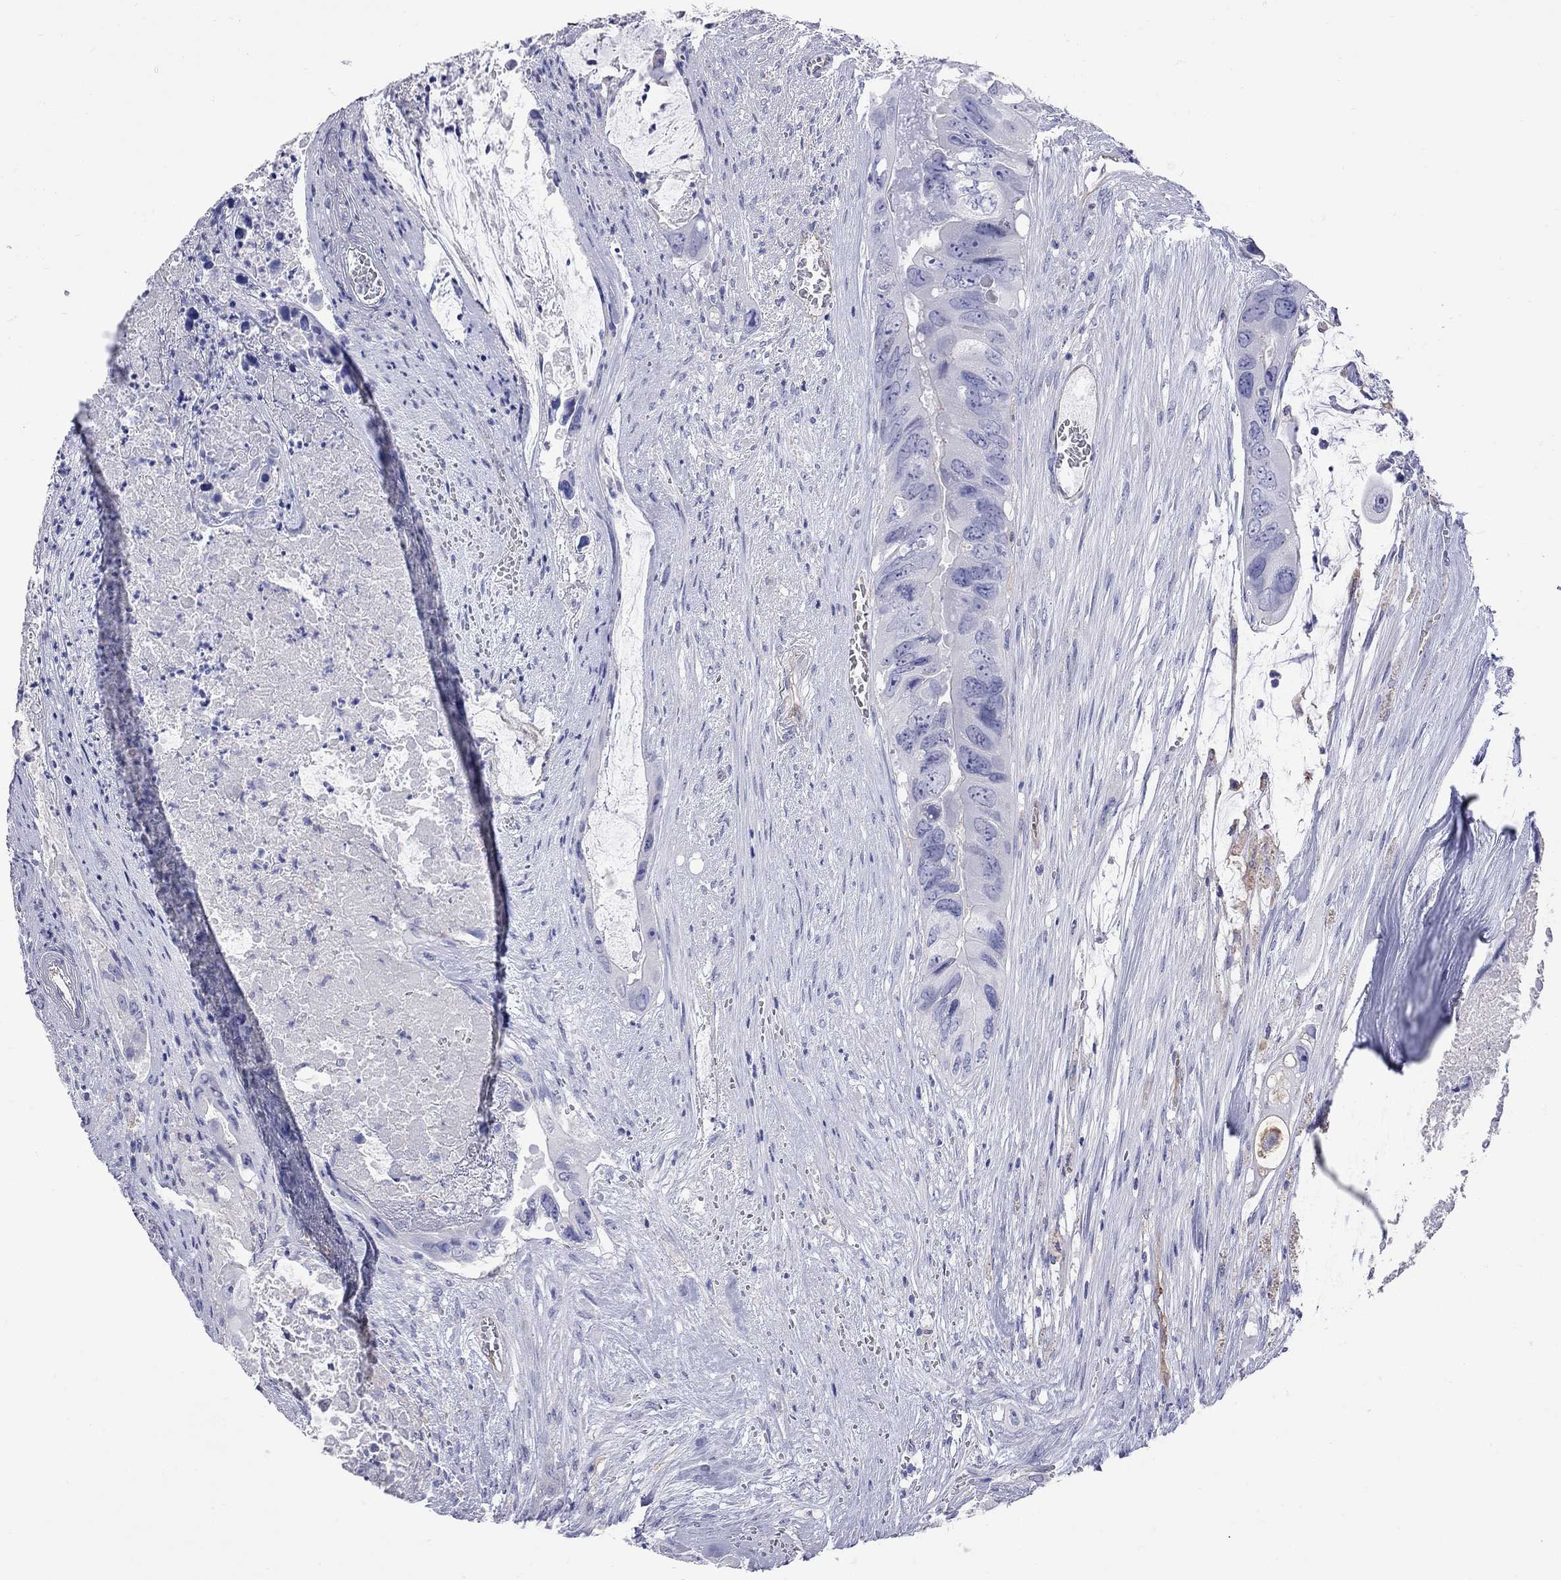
{"staining": {"intensity": "negative", "quantity": "none", "location": "none"}, "tissue": "colorectal cancer", "cell_type": "Tumor cells", "image_type": "cancer", "snomed": [{"axis": "morphology", "description": "Adenocarcinoma, NOS"}, {"axis": "topography", "description": "Rectum"}], "caption": "Immunohistochemistry (IHC) photomicrograph of neoplastic tissue: adenocarcinoma (colorectal) stained with DAB (3,3'-diaminobenzidine) displays no significant protein staining in tumor cells.", "gene": "ABI3", "patient": {"sex": "male", "age": 63}}